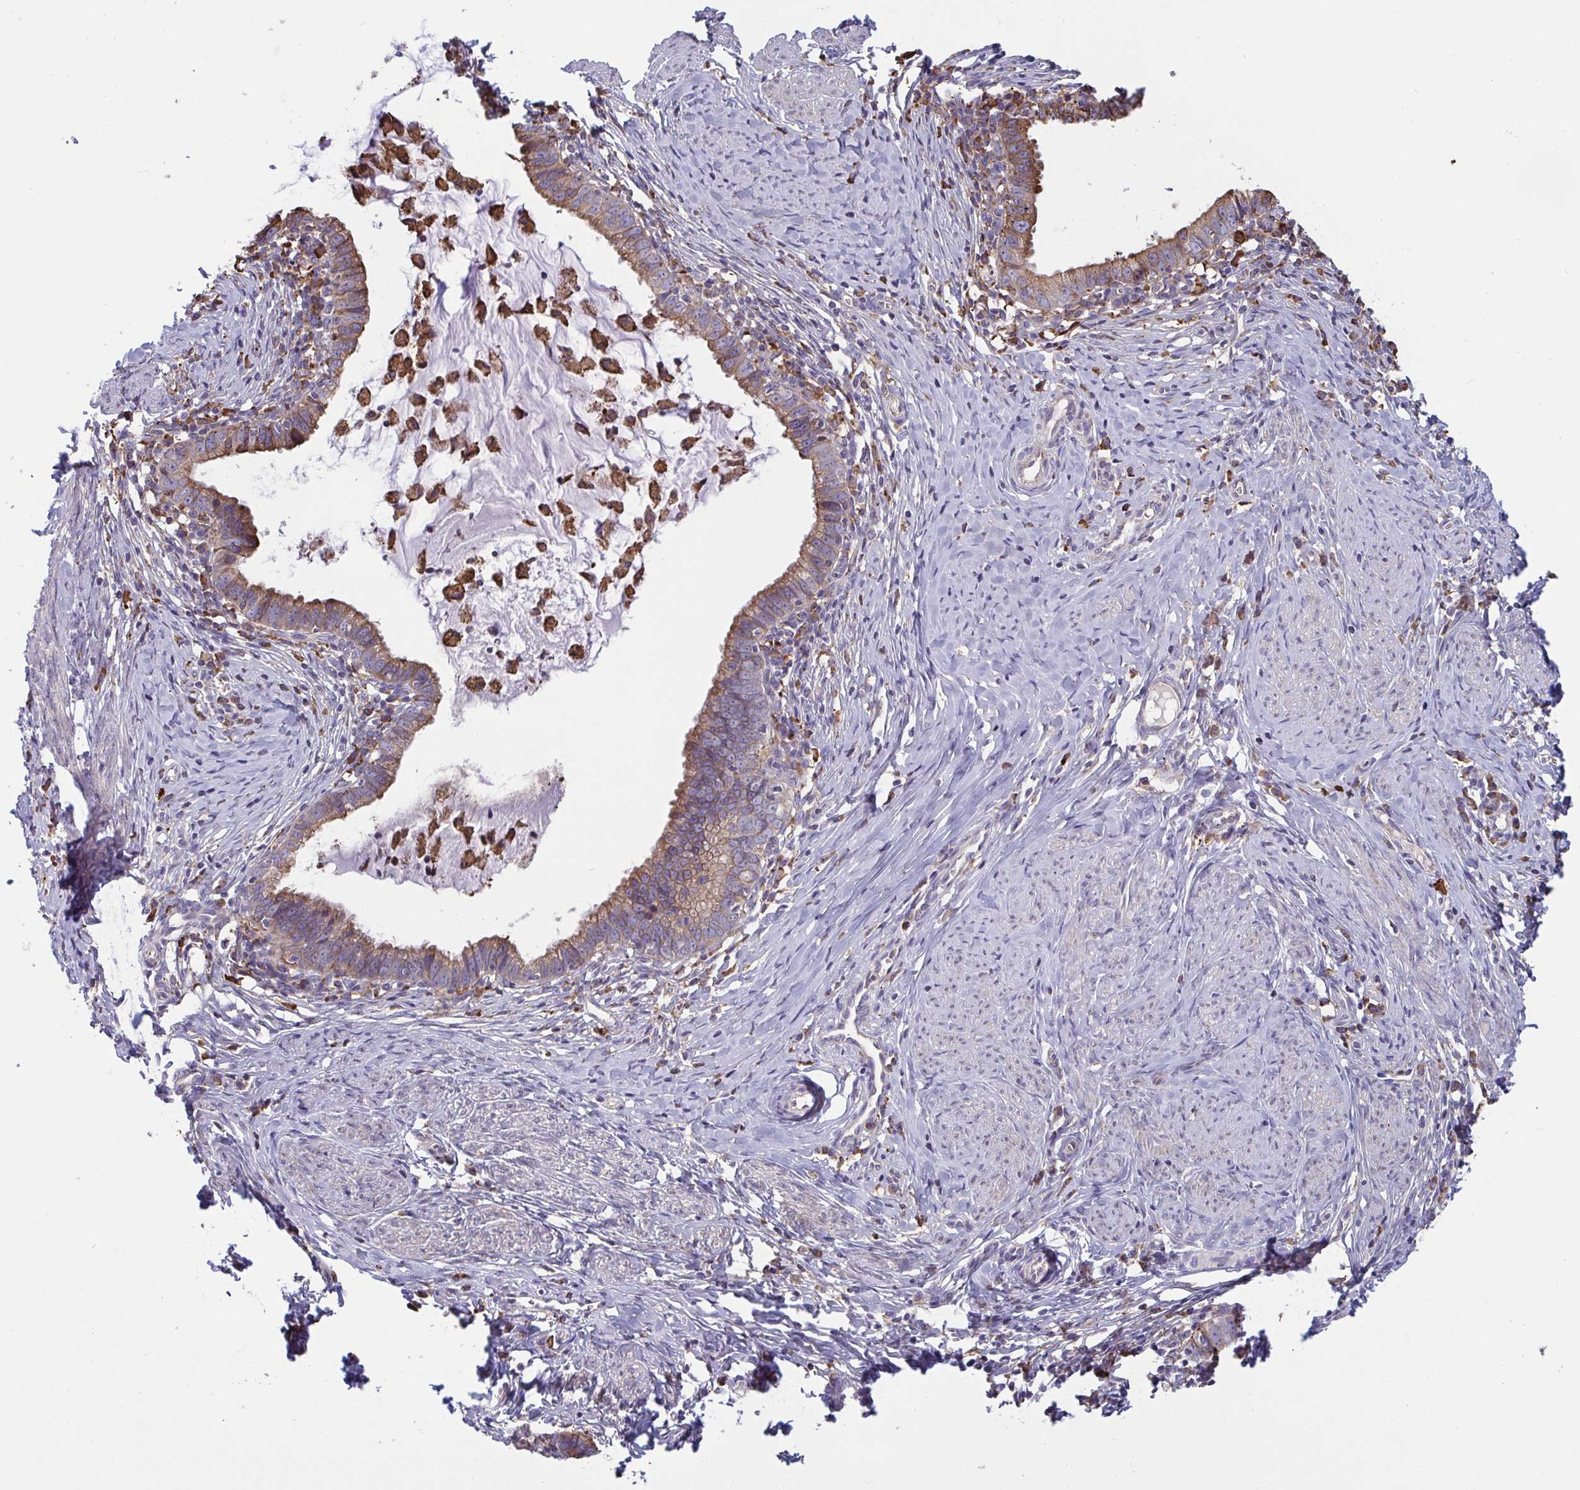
{"staining": {"intensity": "weak", "quantity": ">75%", "location": "cytoplasmic/membranous"}, "tissue": "cervical cancer", "cell_type": "Tumor cells", "image_type": "cancer", "snomed": [{"axis": "morphology", "description": "Adenocarcinoma, NOS"}, {"axis": "topography", "description": "Cervix"}], "caption": "Protein staining exhibits weak cytoplasmic/membranous staining in about >75% of tumor cells in adenocarcinoma (cervical). (IHC, brightfield microscopy, high magnification).", "gene": "MYMK", "patient": {"sex": "female", "age": 36}}